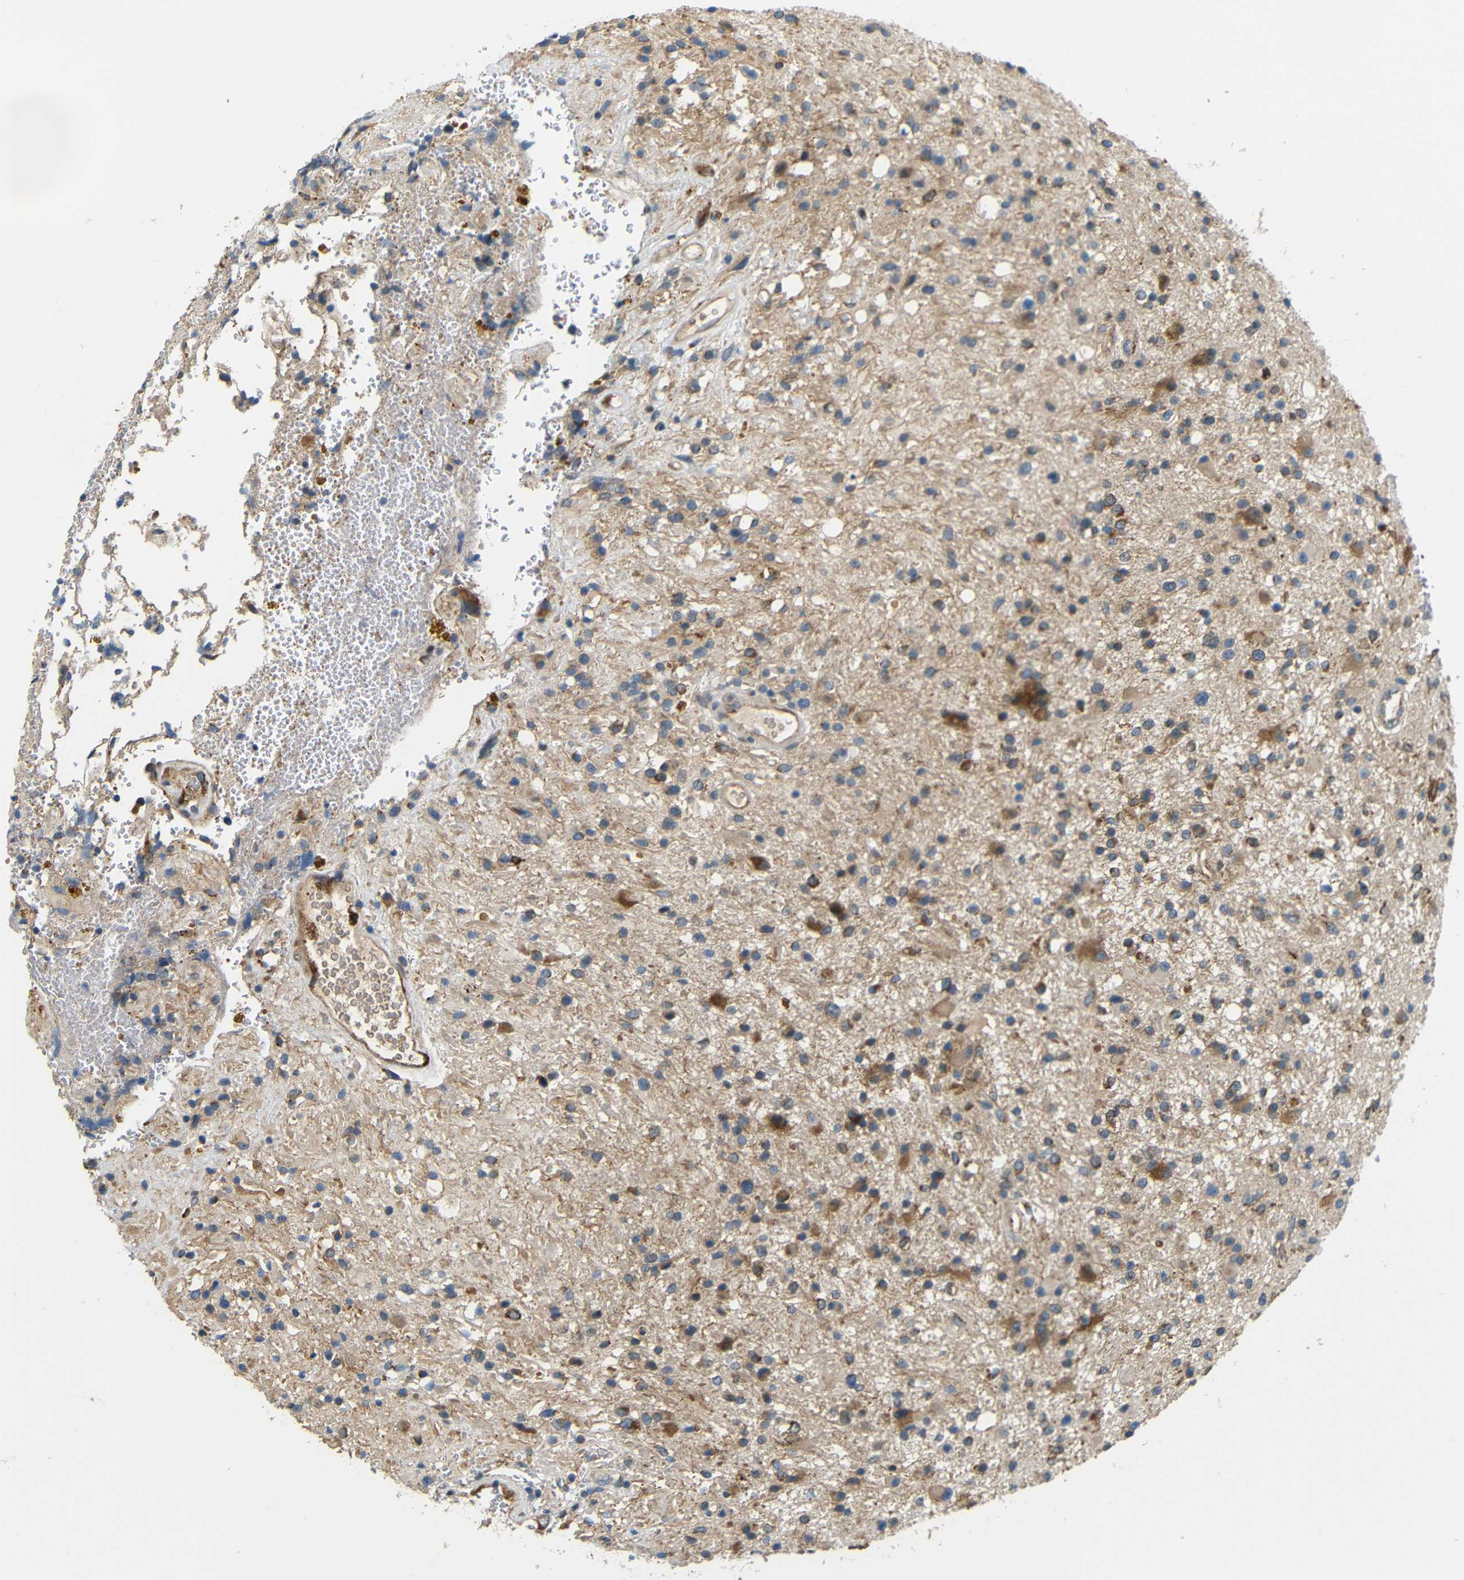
{"staining": {"intensity": "moderate", "quantity": "25%-75%", "location": "cytoplasmic/membranous"}, "tissue": "glioma", "cell_type": "Tumor cells", "image_type": "cancer", "snomed": [{"axis": "morphology", "description": "Glioma, malignant, High grade"}, {"axis": "topography", "description": "Brain"}], "caption": "Immunohistochemistry photomicrograph of malignant high-grade glioma stained for a protein (brown), which reveals medium levels of moderate cytoplasmic/membranous expression in approximately 25%-75% of tumor cells.", "gene": "ATP7A", "patient": {"sex": "male", "age": 33}}